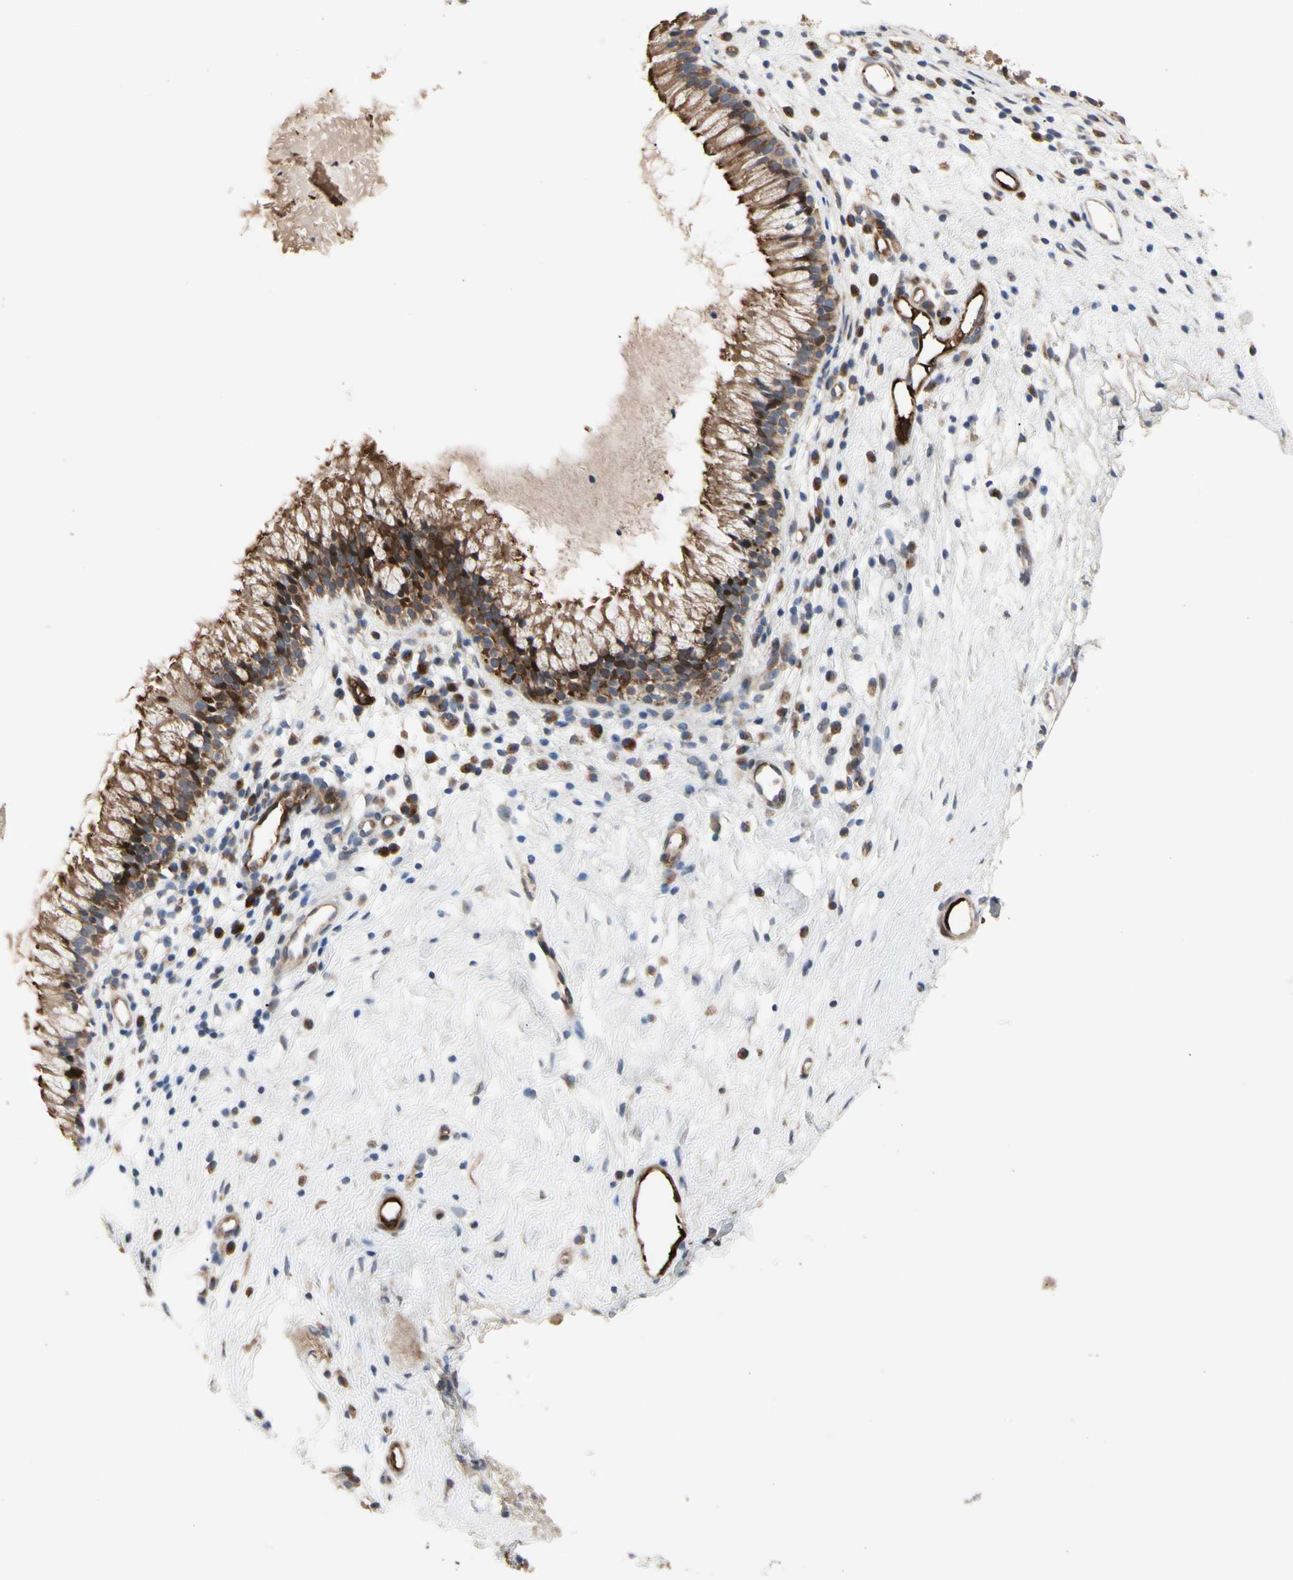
{"staining": {"intensity": "moderate", "quantity": ">75%", "location": "cytoplasmic/membranous"}, "tissue": "nasopharynx", "cell_type": "Respiratory epithelial cells", "image_type": "normal", "snomed": [{"axis": "morphology", "description": "Normal tissue, NOS"}, {"axis": "topography", "description": "Nasopharynx"}], "caption": "The histopathology image exhibits immunohistochemical staining of normal nasopharynx. There is moderate cytoplasmic/membranous expression is identified in approximately >75% of respiratory epithelial cells.", "gene": "HMGCR", "patient": {"sex": "male", "age": 21}}